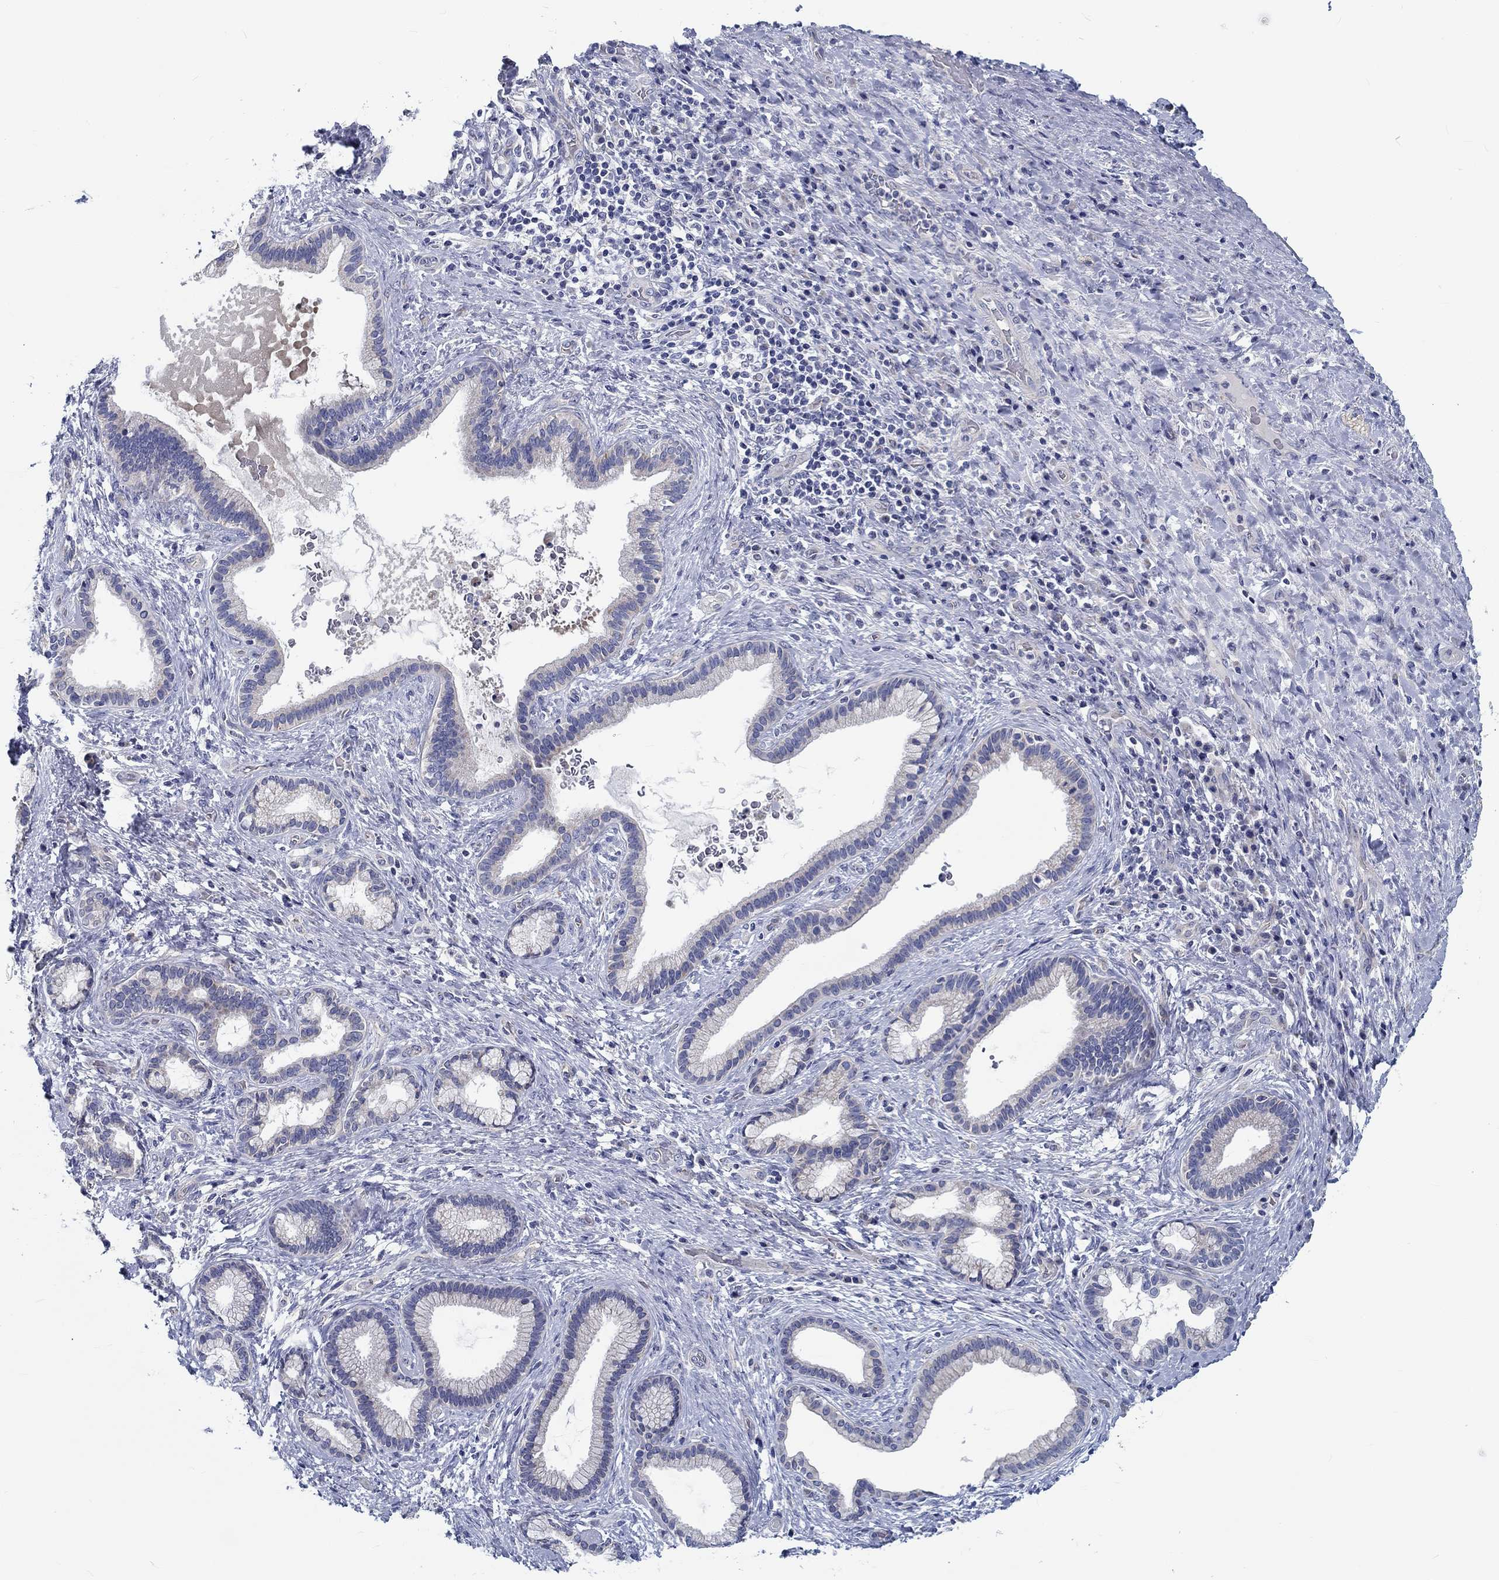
{"staining": {"intensity": "negative", "quantity": "none", "location": "none"}, "tissue": "liver cancer", "cell_type": "Tumor cells", "image_type": "cancer", "snomed": [{"axis": "morphology", "description": "Cholangiocarcinoma"}, {"axis": "topography", "description": "Liver"}], "caption": "An immunohistochemistry (IHC) image of liver cancer is shown. There is no staining in tumor cells of liver cancer.", "gene": "MYBPC1", "patient": {"sex": "female", "age": 73}}